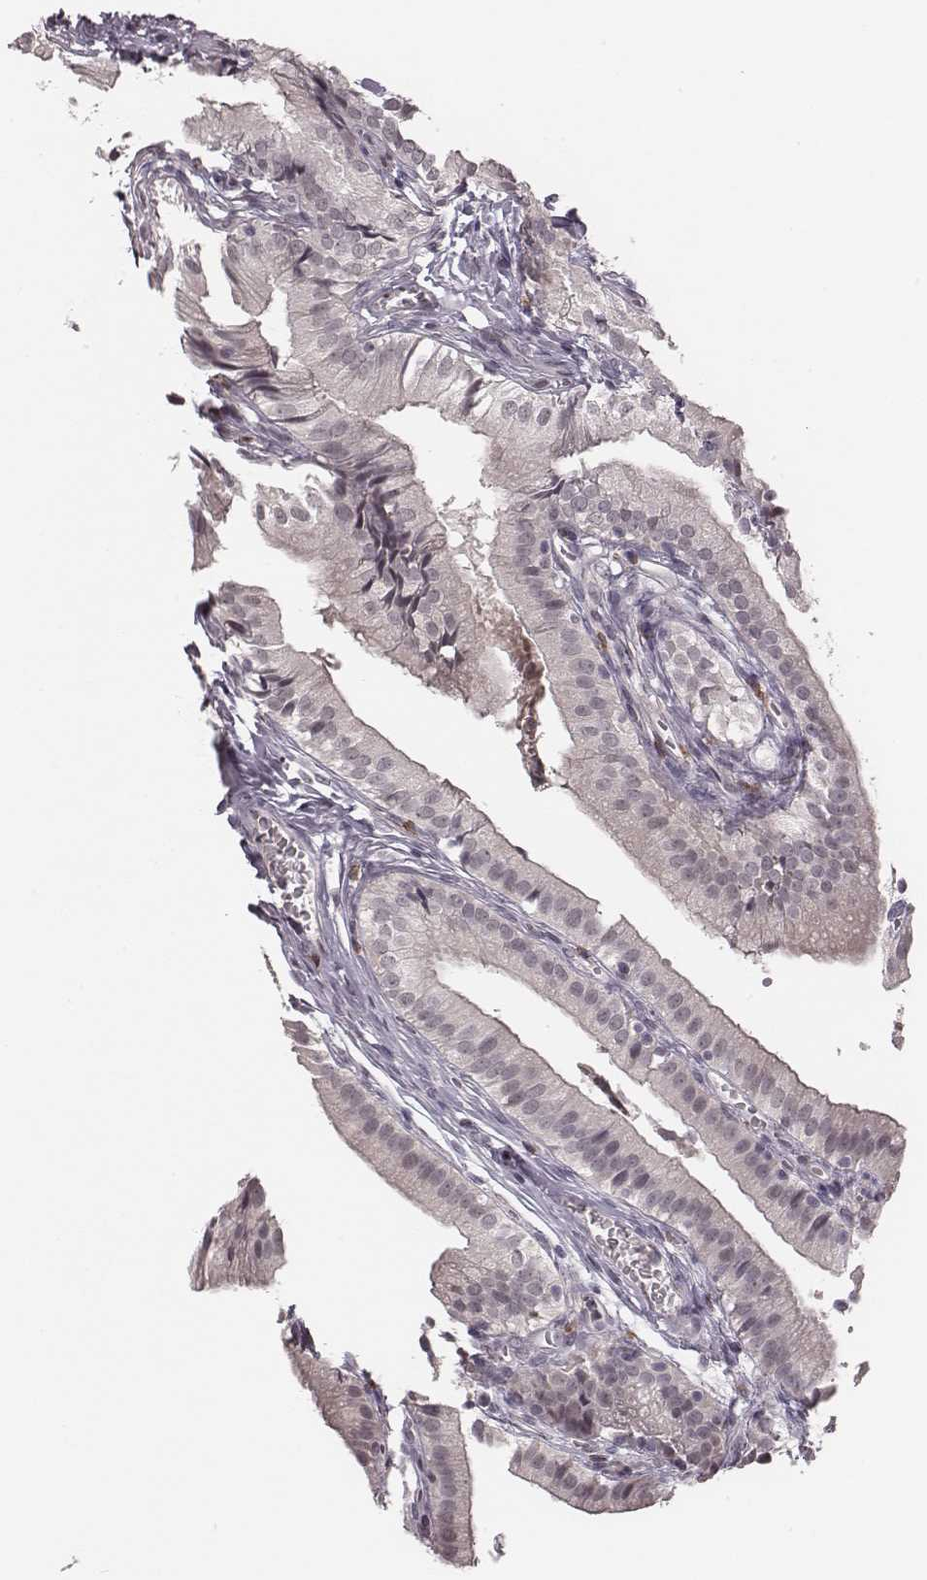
{"staining": {"intensity": "weak", "quantity": "<25%", "location": "nuclear"}, "tissue": "gallbladder", "cell_type": "Glandular cells", "image_type": "normal", "snomed": [{"axis": "morphology", "description": "Normal tissue, NOS"}, {"axis": "topography", "description": "Gallbladder"}], "caption": "Glandular cells are negative for brown protein staining in normal gallbladder. (Stains: DAB (3,3'-diaminobenzidine) IHC with hematoxylin counter stain, Microscopy: brightfield microscopy at high magnification).", "gene": "RPGRIP1", "patient": {"sex": "female", "age": 47}}